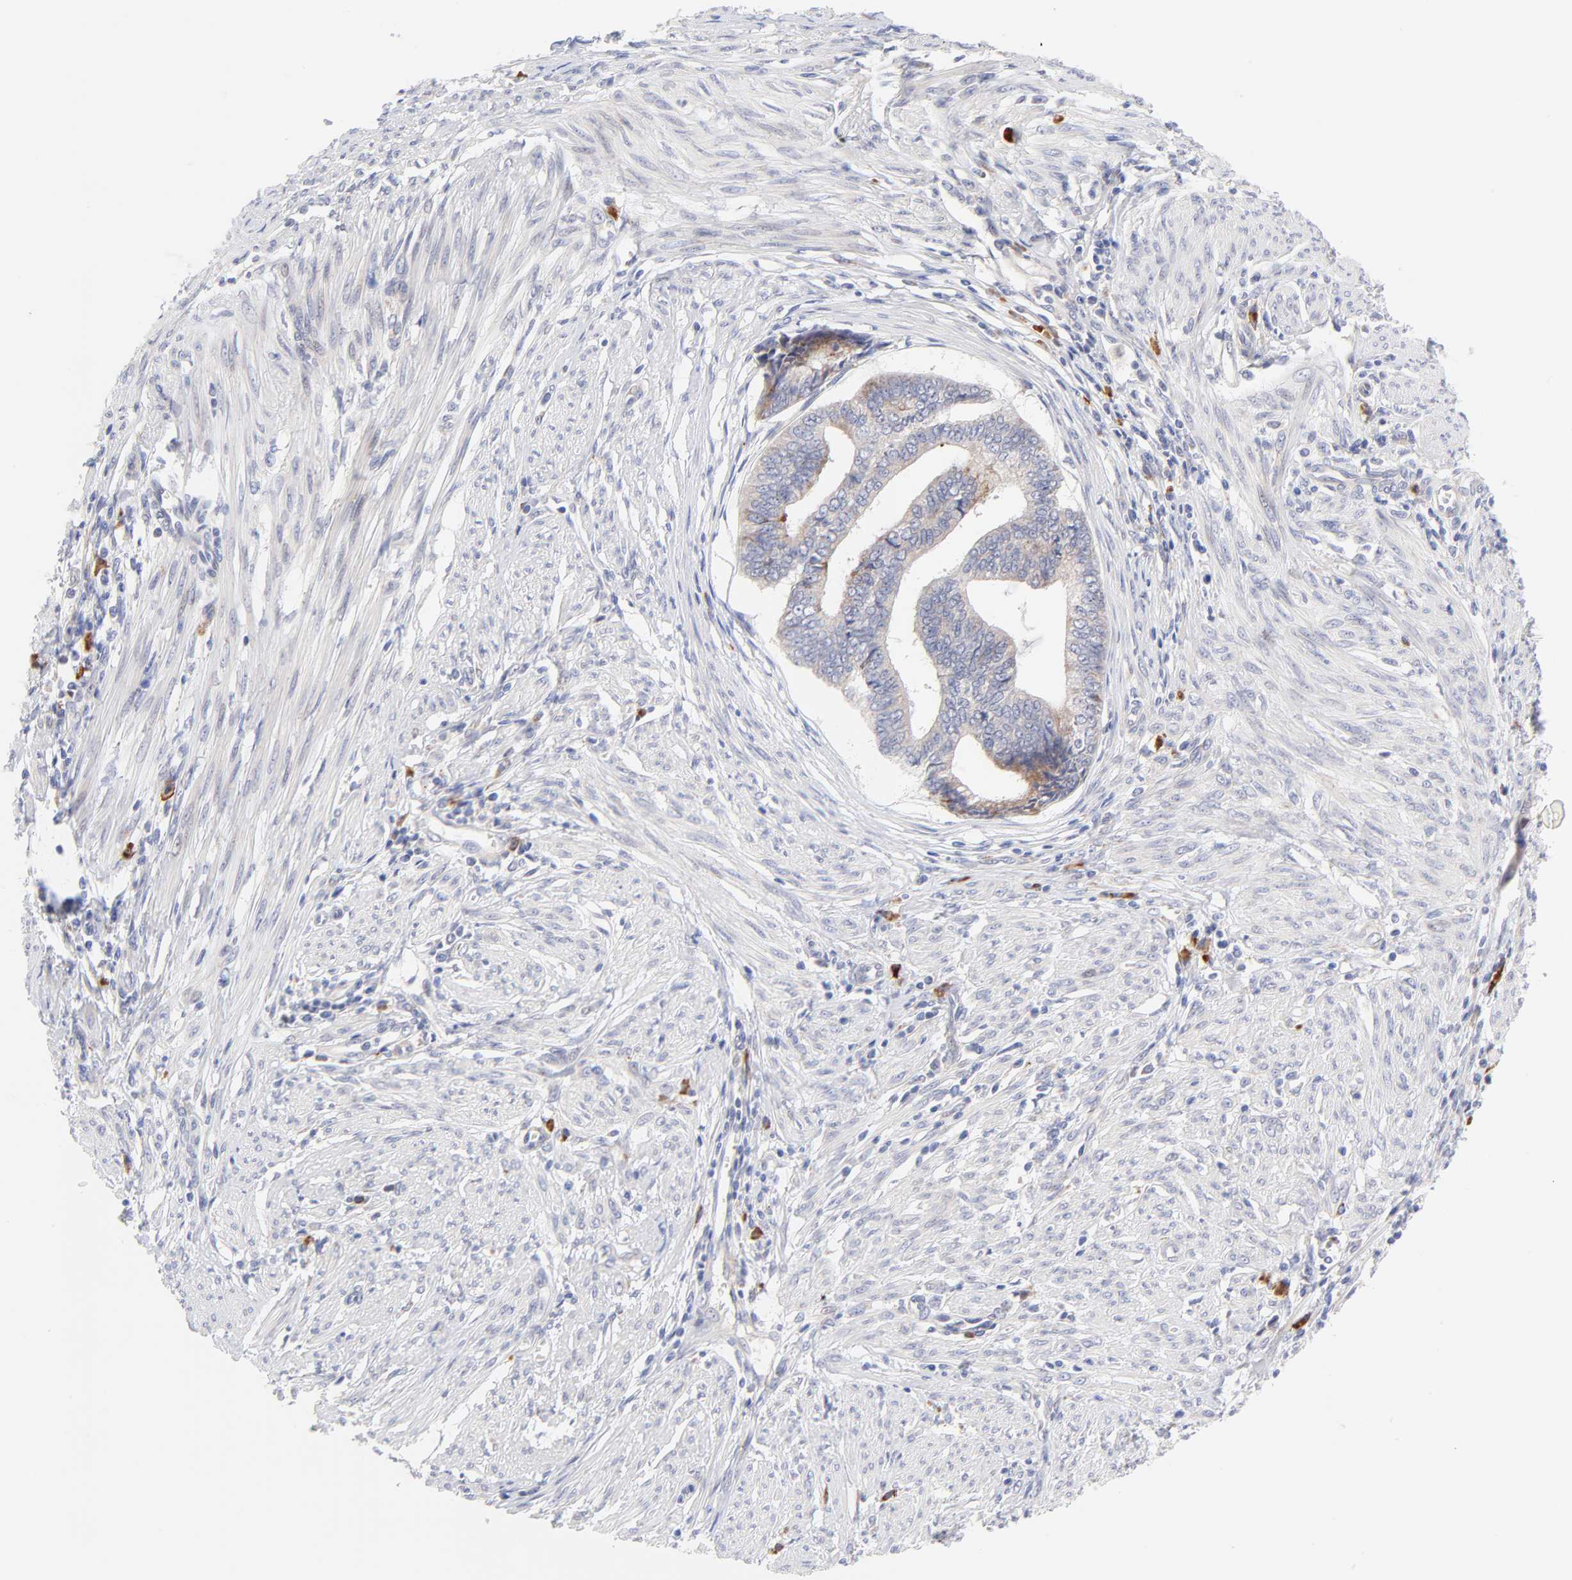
{"staining": {"intensity": "weak", "quantity": ">75%", "location": "cytoplasmic/membranous"}, "tissue": "endometrial cancer", "cell_type": "Tumor cells", "image_type": "cancer", "snomed": [{"axis": "morphology", "description": "Adenocarcinoma, NOS"}, {"axis": "topography", "description": "Endometrium"}], "caption": "This image shows immunohistochemistry (IHC) staining of endometrial cancer (adenocarcinoma), with low weak cytoplasmic/membranous staining in approximately >75% of tumor cells.", "gene": "AFF2", "patient": {"sex": "female", "age": 75}}